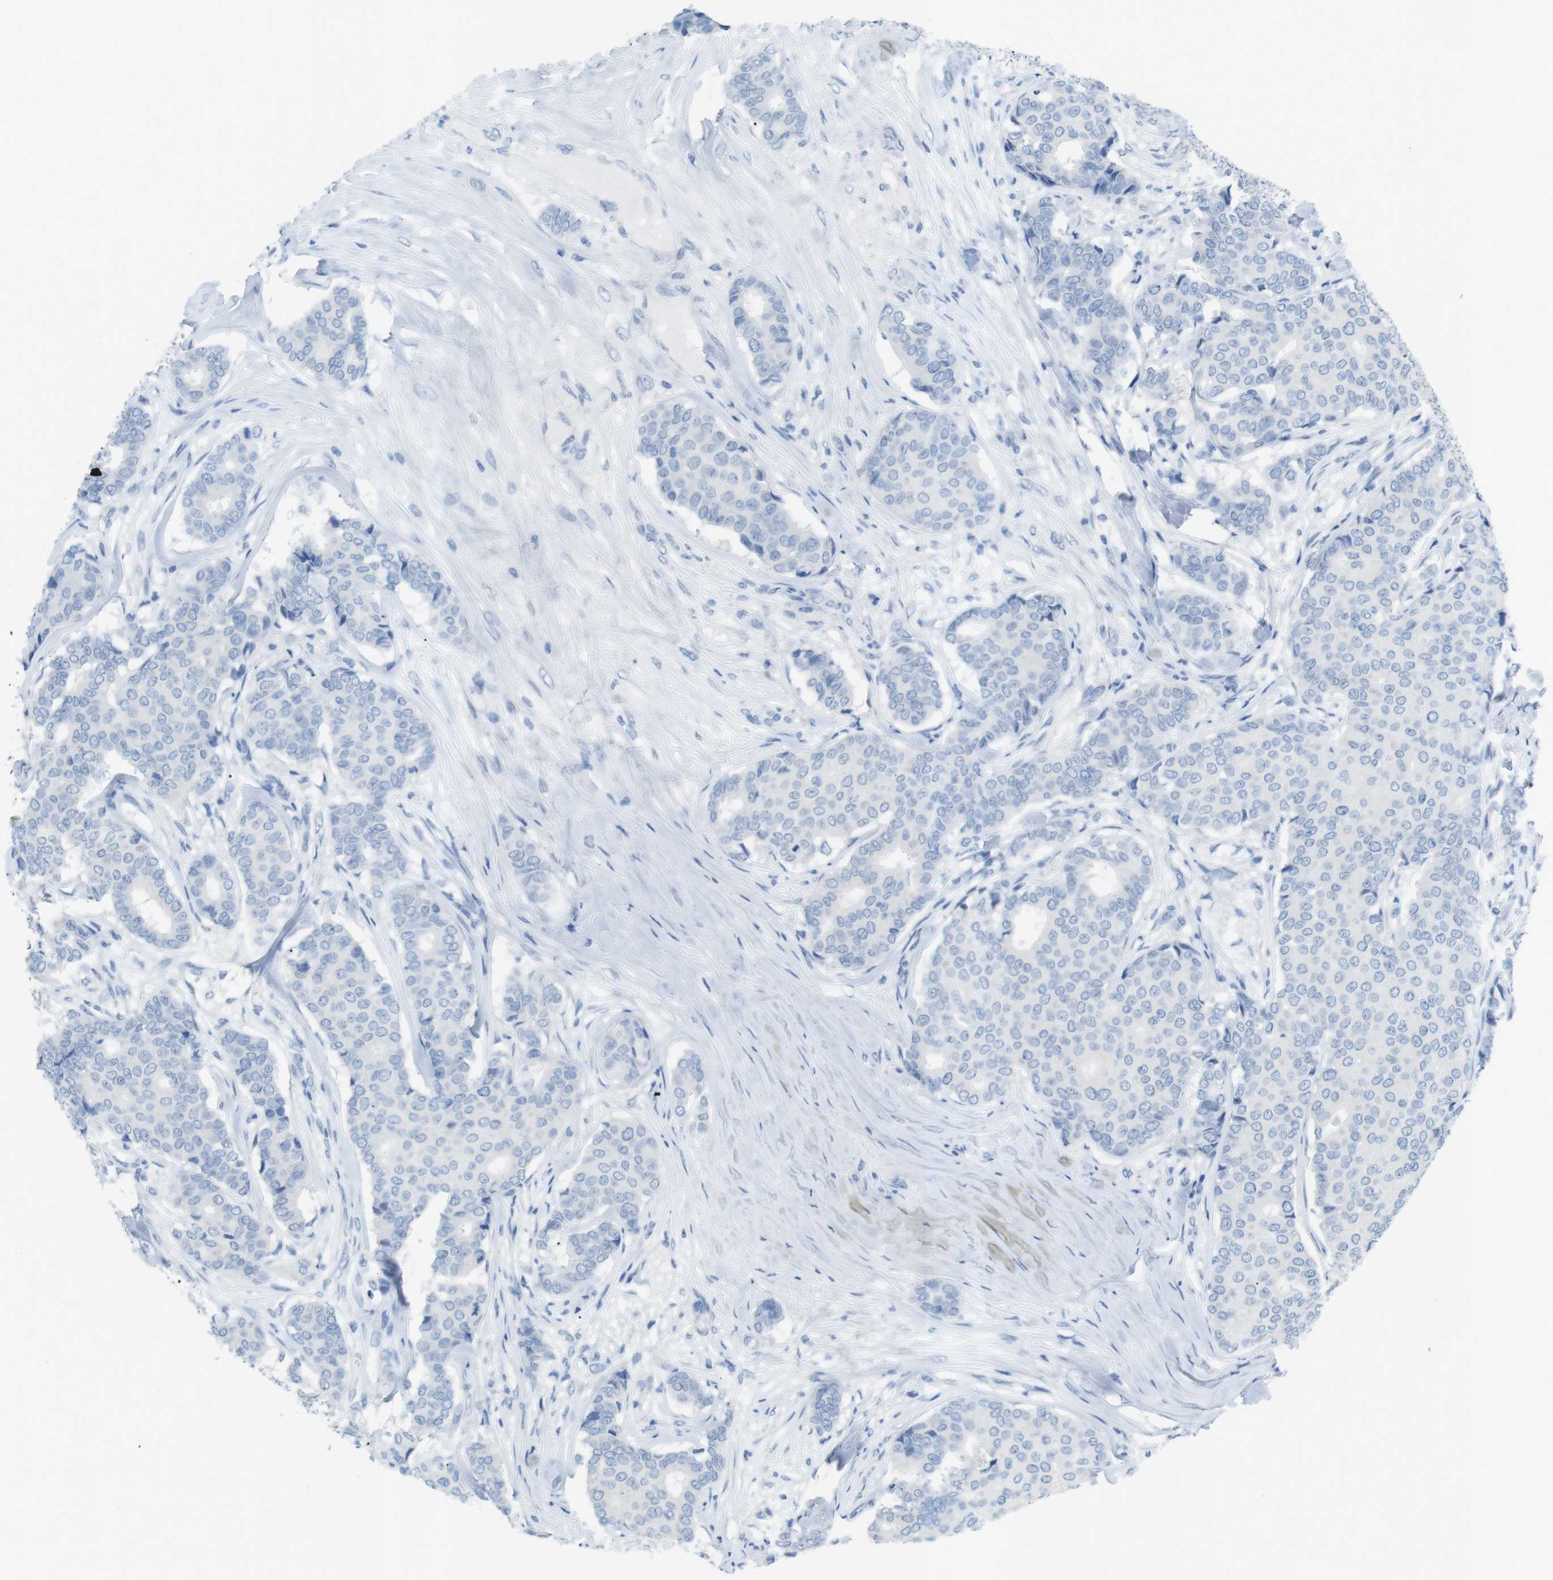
{"staining": {"intensity": "negative", "quantity": "none", "location": "none"}, "tissue": "breast cancer", "cell_type": "Tumor cells", "image_type": "cancer", "snomed": [{"axis": "morphology", "description": "Duct carcinoma"}, {"axis": "topography", "description": "Breast"}], "caption": "Histopathology image shows no protein expression in tumor cells of breast cancer tissue. (DAB immunohistochemistry visualized using brightfield microscopy, high magnification).", "gene": "SALL4", "patient": {"sex": "female", "age": 75}}